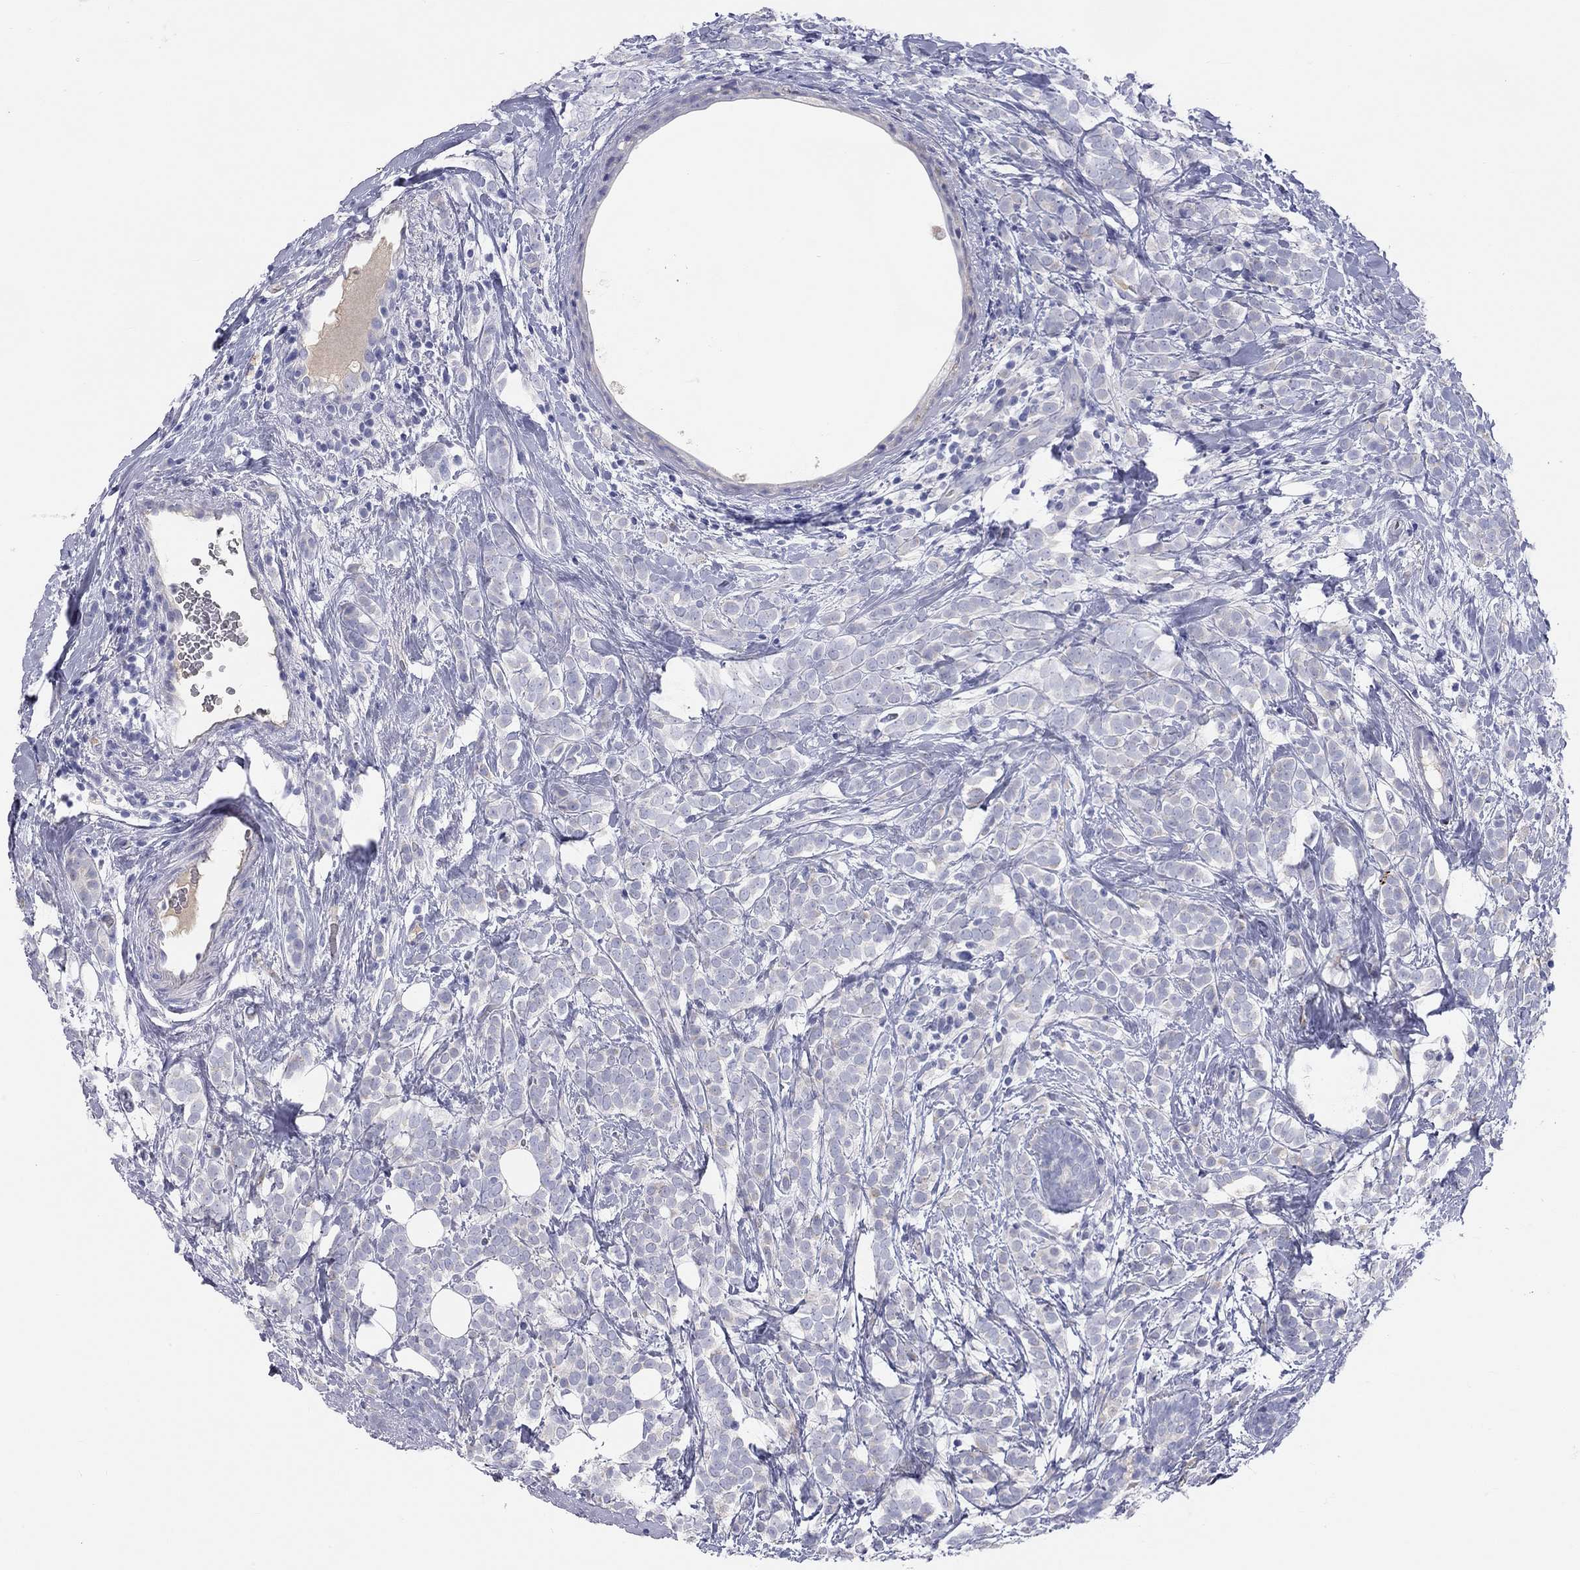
{"staining": {"intensity": "negative", "quantity": "none", "location": "none"}, "tissue": "breast cancer", "cell_type": "Tumor cells", "image_type": "cancer", "snomed": [{"axis": "morphology", "description": "Lobular carcinoma"}, {"axis": "topography", "description": "Breast"}], "caption": "A high-resolution image shows immunohistochemistry (IHC) staining of lobular carcinoma (breast), which displays no significant staining in tumor cells. The staining was performed using DAB to visualize the protein expression in brown, while the nuclei were stained in blue with hematoxylin (Magnification: 20x).", "gene": "ST7L", "patient": {"sex": "female", "age": 49}}